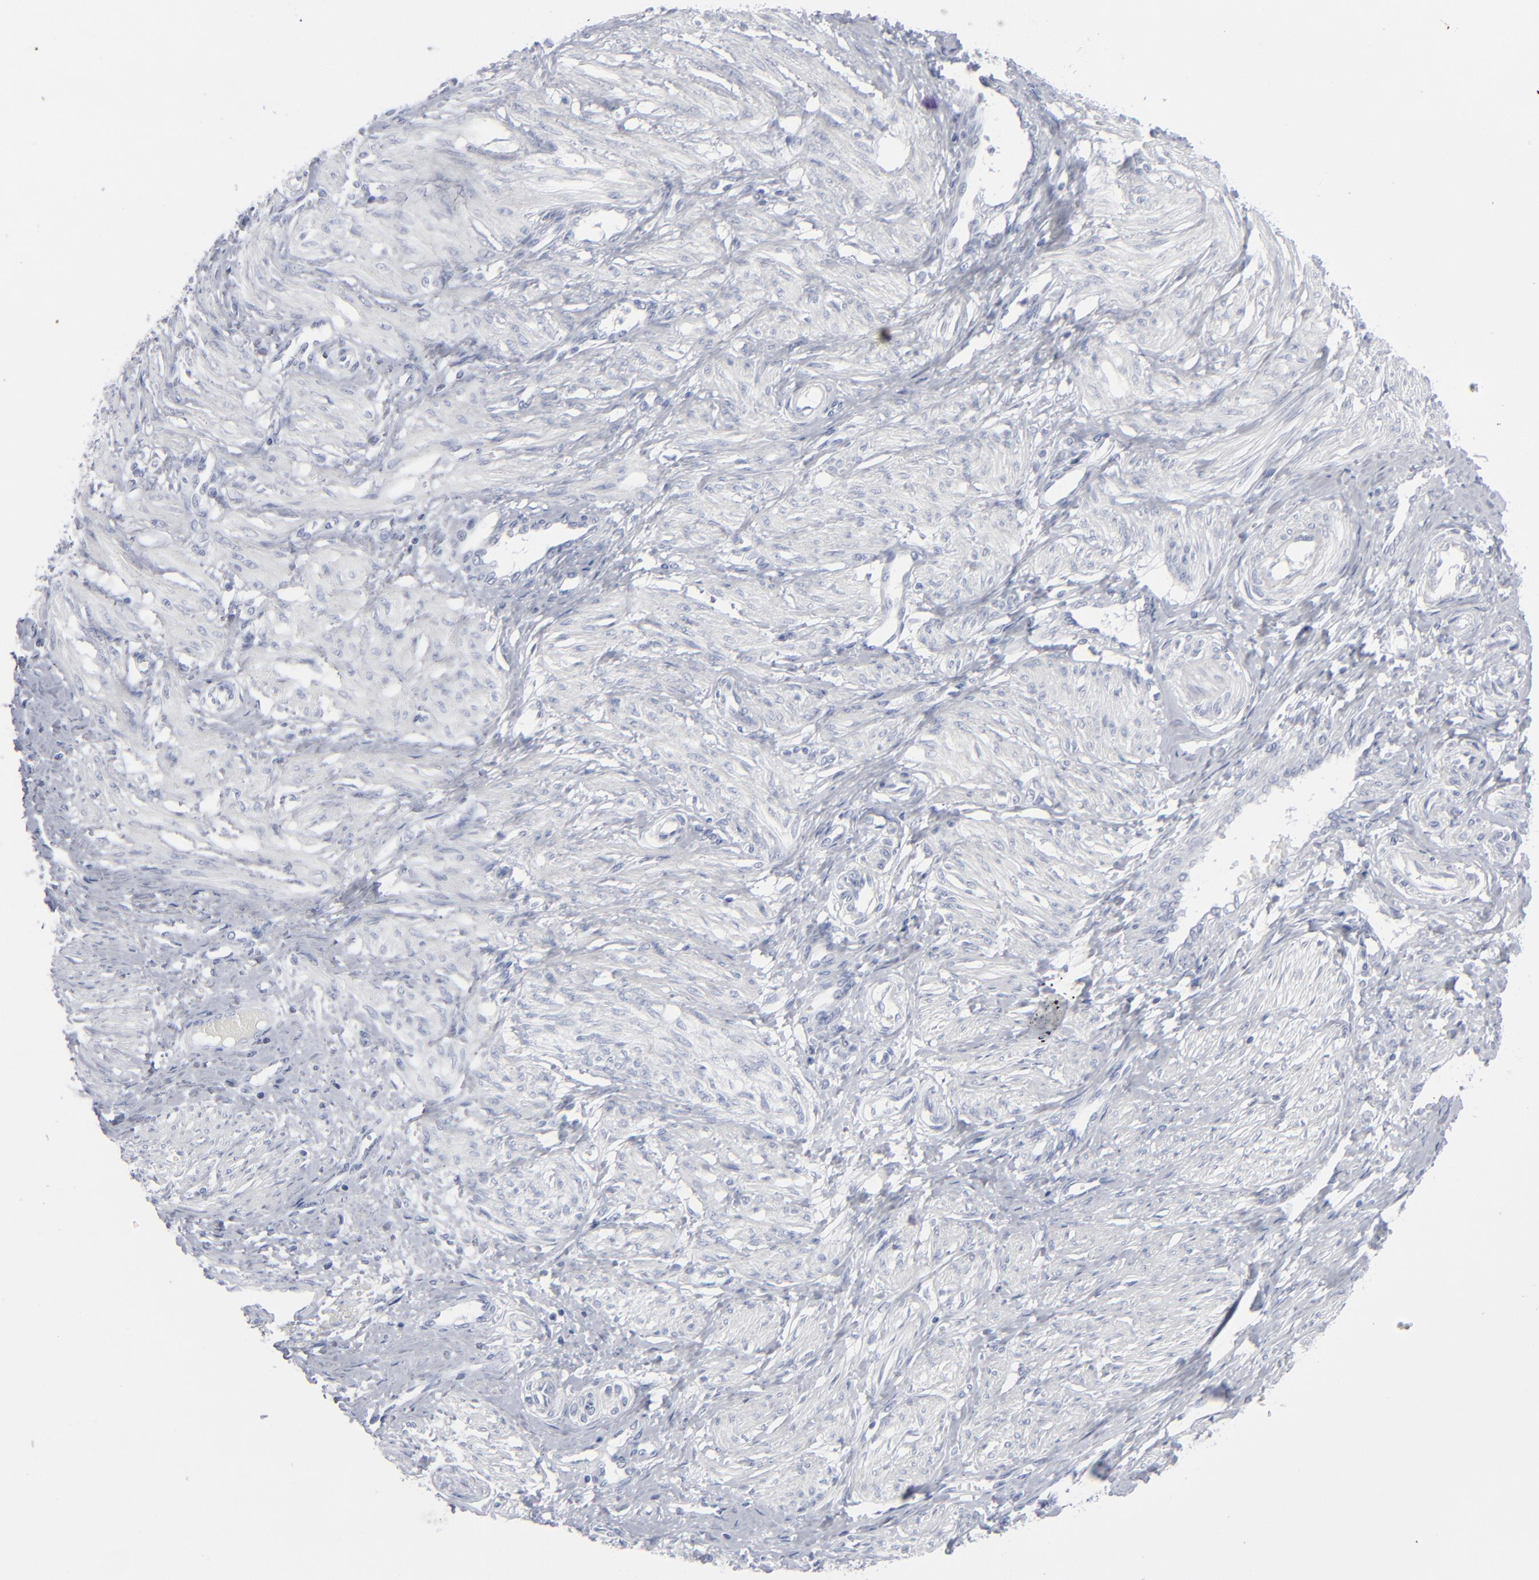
{"staining": {"intensity": "negative", "quantity": "none", "location": "none"}, "tissue": "smooth muscle", "cell_type": "Smooth muscle cells", "image_type": "normal", "snomed": [{"axis": "morphology", "description": "Normal tissue, NOS"}, {"axis": "topography", "description": "Smooth muscle"}, {"axis": "topography", "description": "Uterus"}], "caption": "This is a photomicrograph of immunohistochemistry staining of normal smooth muscle, which shows no staining in smooth muscle cells.", "gene": "MSLN", "patient": {"sex": "female", "age": 39}}